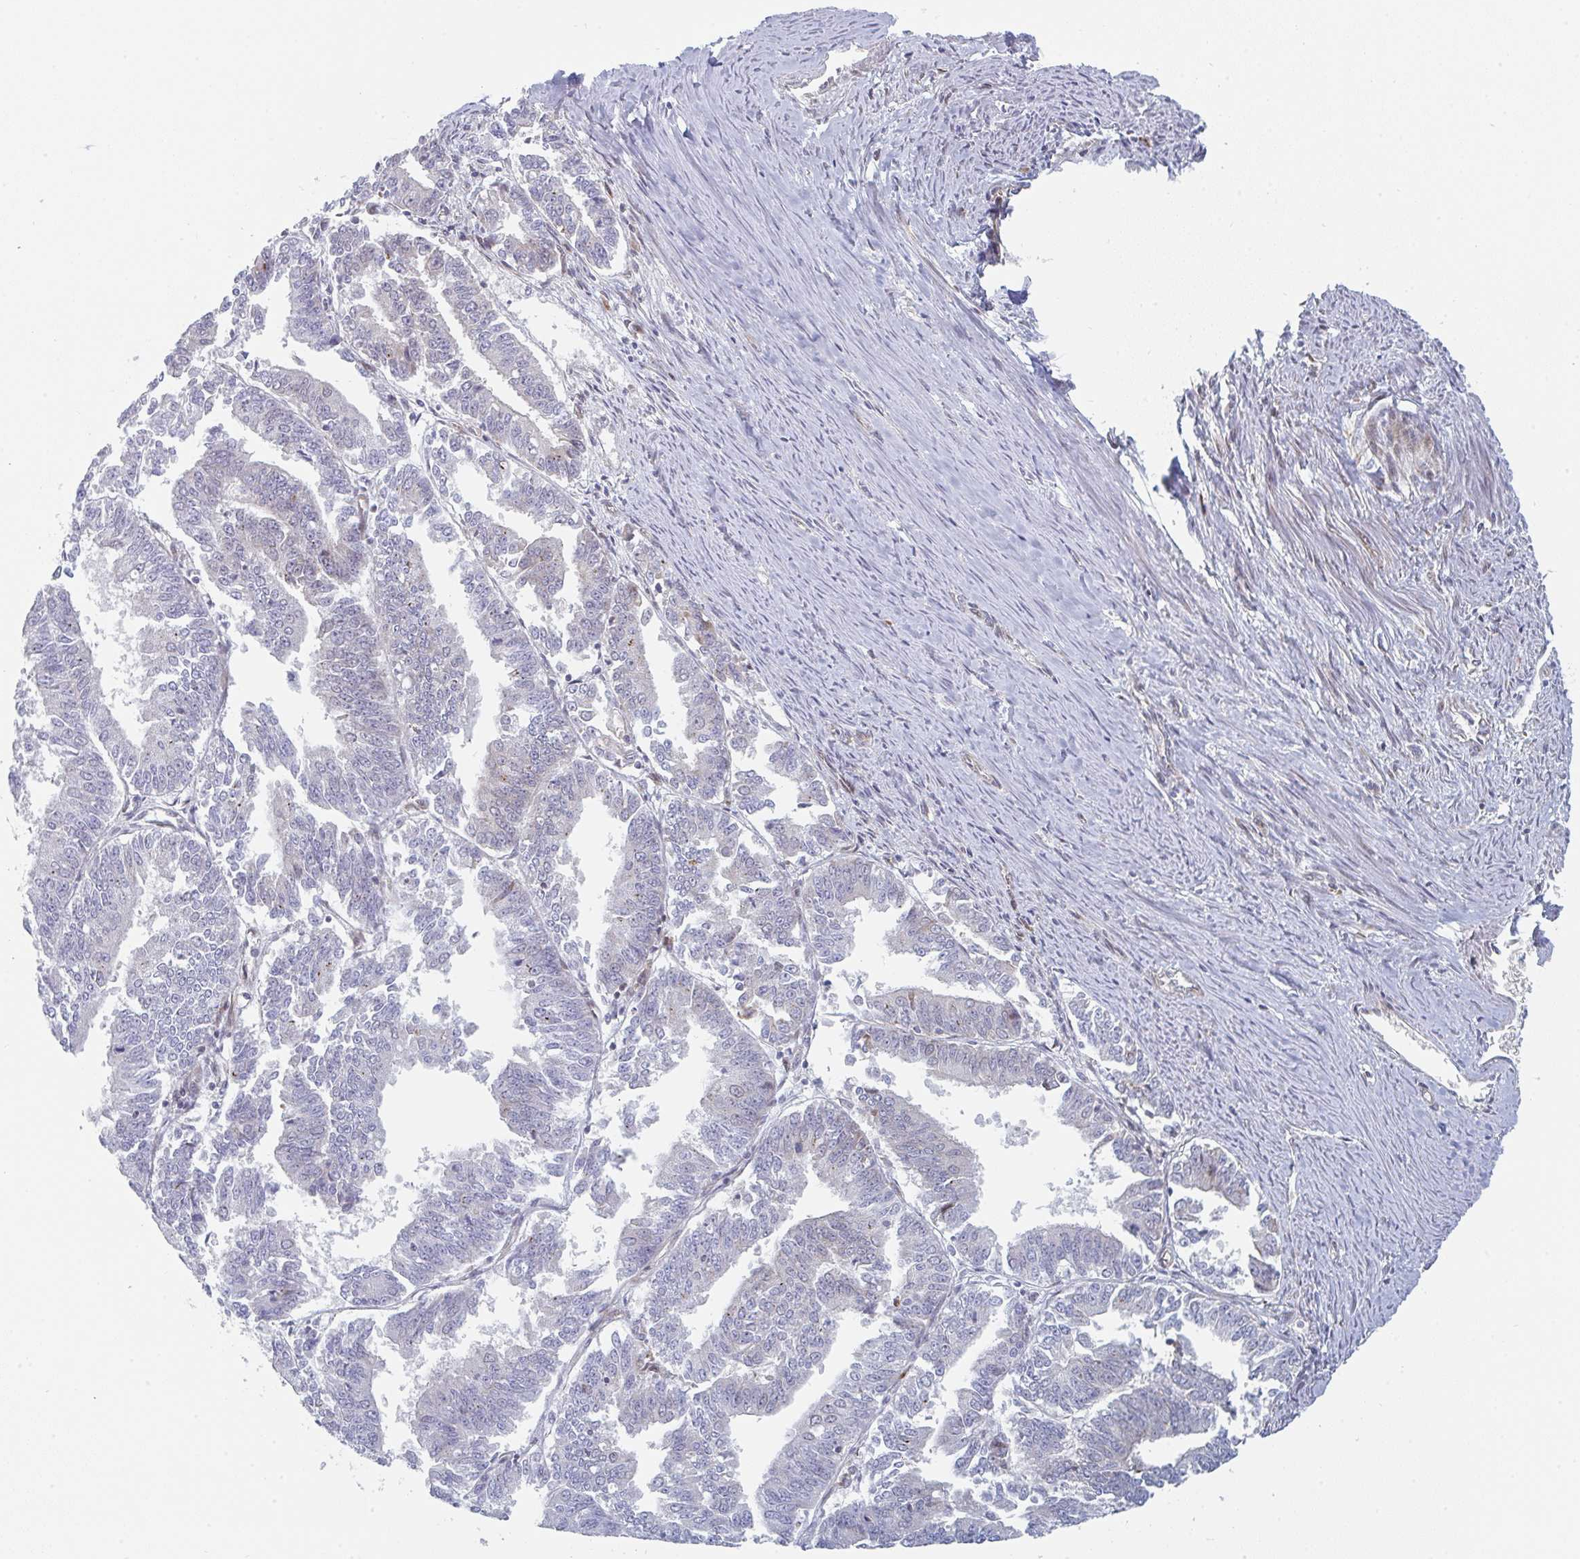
{"staining": {"intensity": "moderate", "quantity": "25%-75%", "location": "cytoplasmic/membranous"}, "tissue": "endometrial cancer", "cell_type": "Tumor cells", "image_type": "cancer", "snomed": [{"axis": "morphology", "description": "Adenocarcinoma, NOS"}, {"axis": "topography", "description": "Endometrium"}], "caption": "Immunohistochemical staining of human endometrial cancer reveals medium levels of moderate cytoplasmic/membranous expression in approximately 25%-75% of tumor cells. Nuclei are stained in blue.", "gene": "PRKCH", "patient": {"sex": "female", "age": 73}}